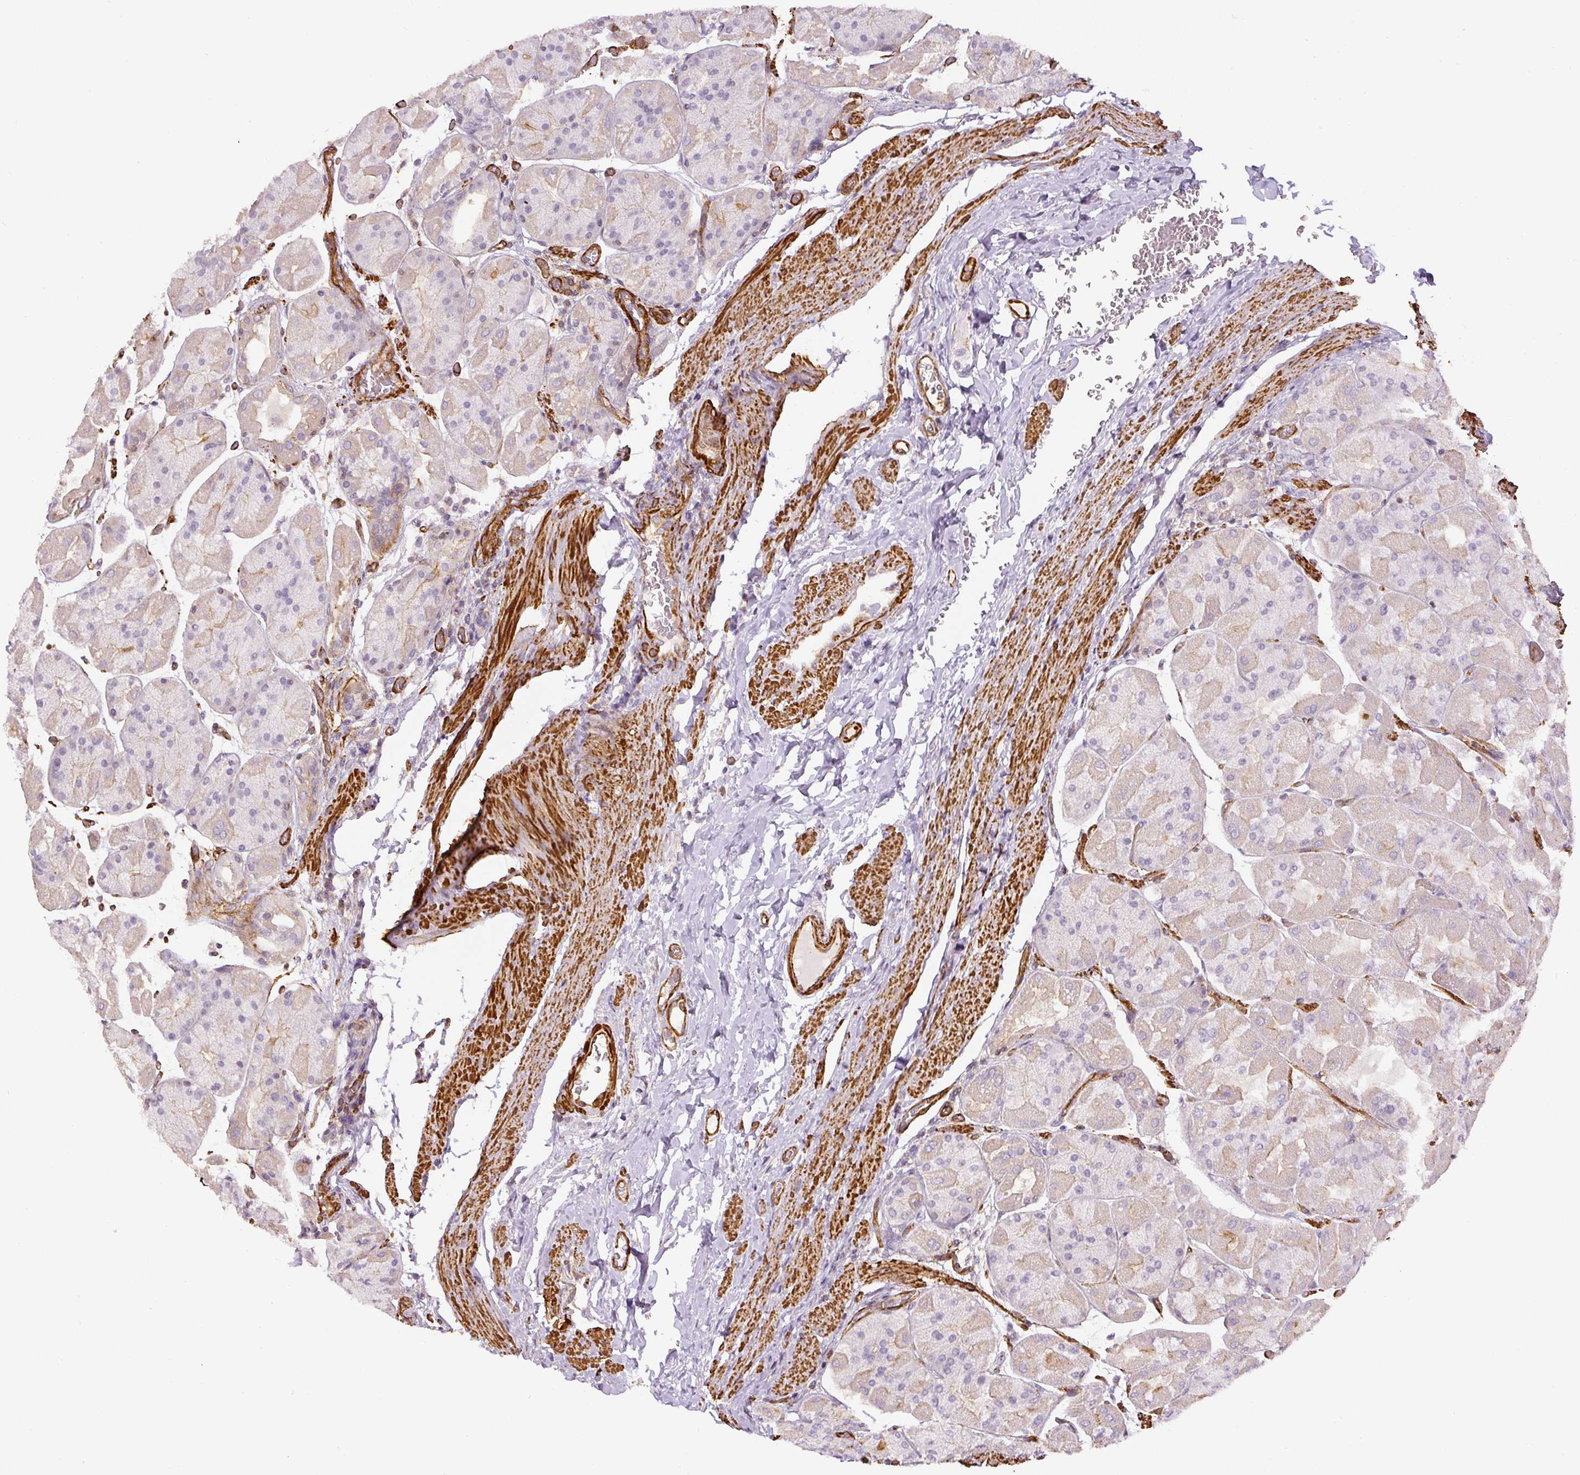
{"staining": {"intensity": "weak", "quantity": "<25%", "location": "cytoplasmic/membranous"}, "tissue": "stomach", "cell_type": "Glandular cells", "image_type": "normal", "snomed": [{"axis": "morphology", "description": "Normal tissue, NOS"}, {"axis": "topography", "description": "Stomach"}], "caption": "The image demonstrates no staining of glandular cells in normal stomach.", "gene": "MYL12A", "patient": {"sex": "female", "age": 61}}